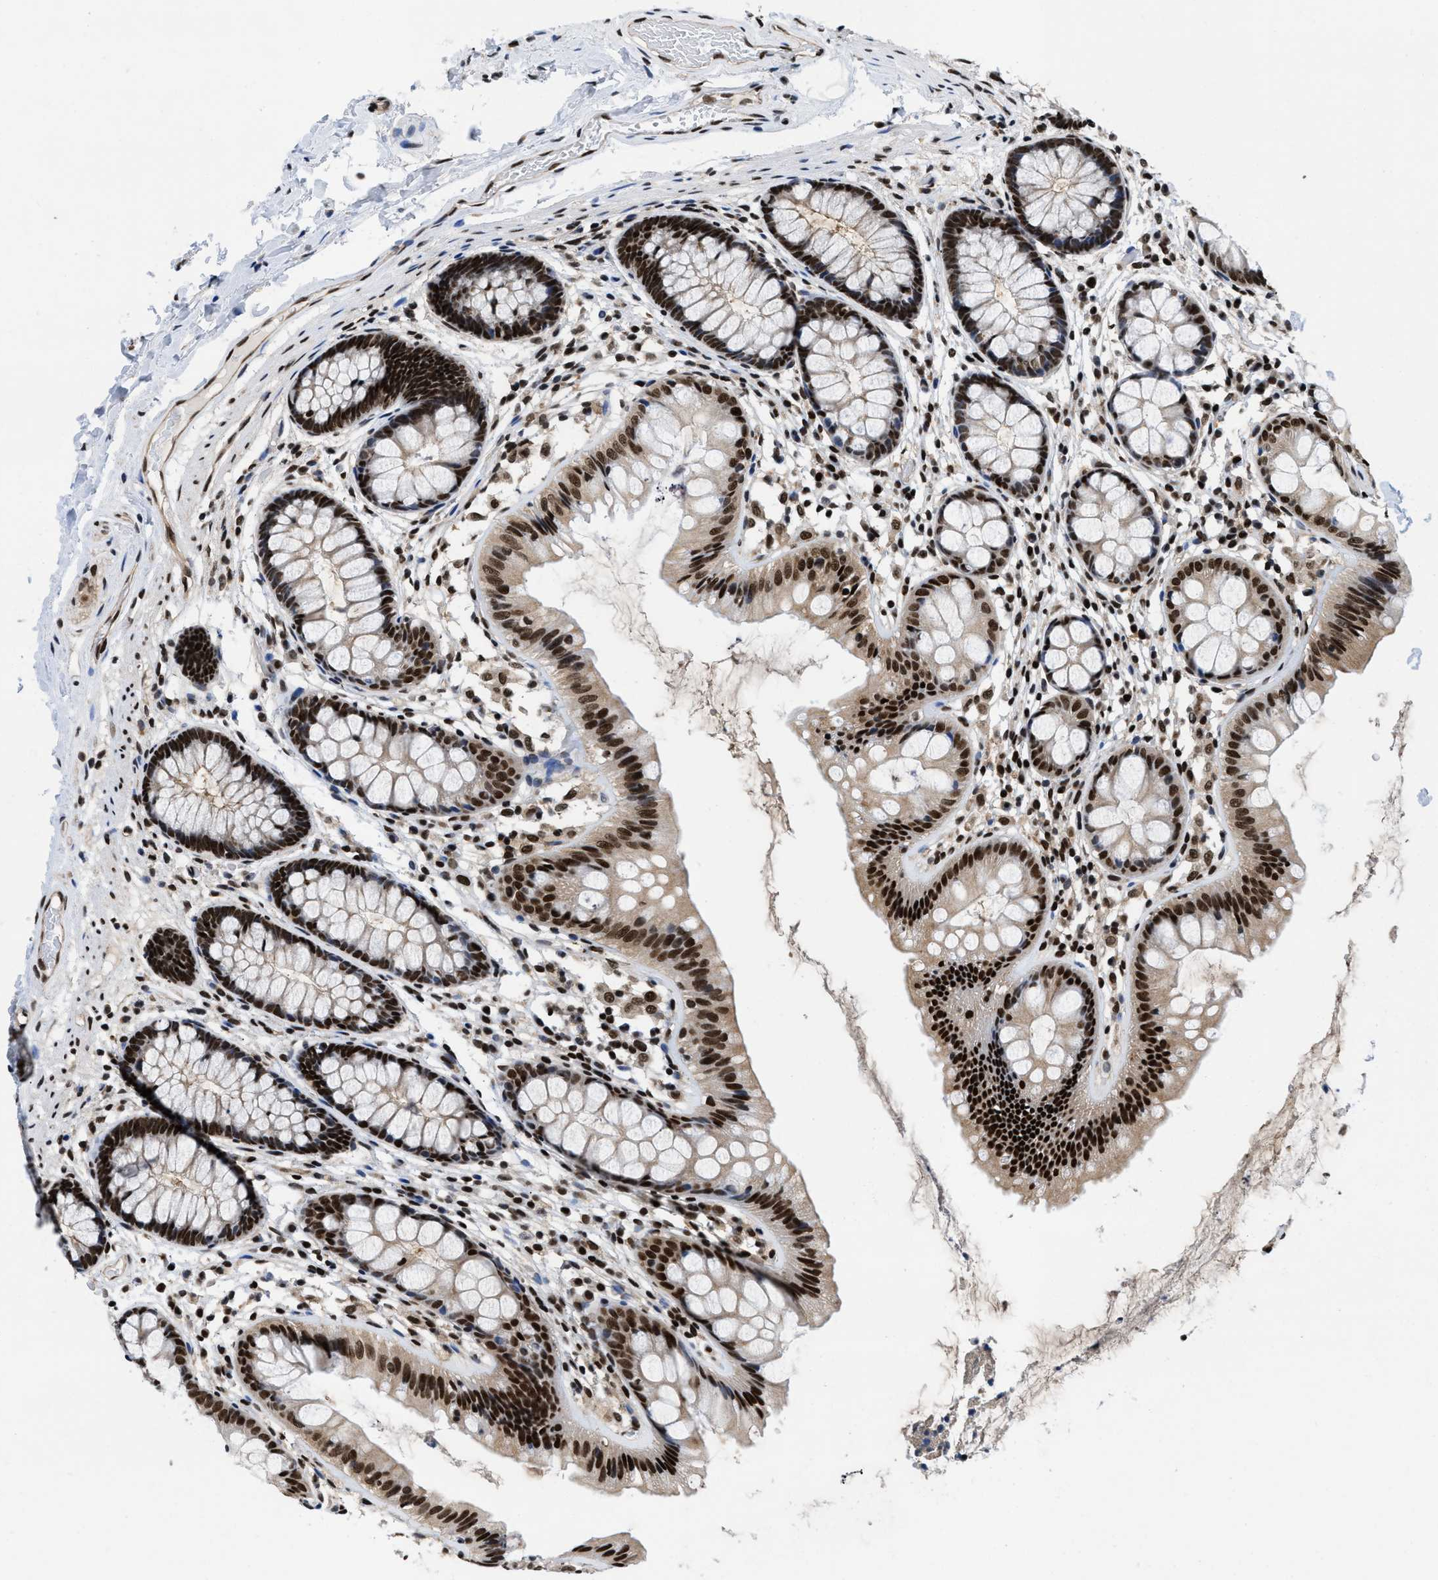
{"staining": {"intensity": "moderate", "quantity": ">75%", "location": "cytoplasmic/membranous,nuclear"}, "tissue": "colon", "cell_type": "Endothelial cells", "image_type": "normal", "snomed": [{"axis": "morphology", "description": "Normal tissue, NOS"}, {"axis": "topography", "description": "Colon"}], "caption": "Moderate cytoplasmic/membranous,nuclear staining for a protein is seen in about >75% of endothelial cells of normal colon using IHC.", "gene": "SAFB", "patient": {"sex": "female", "age": 56}}